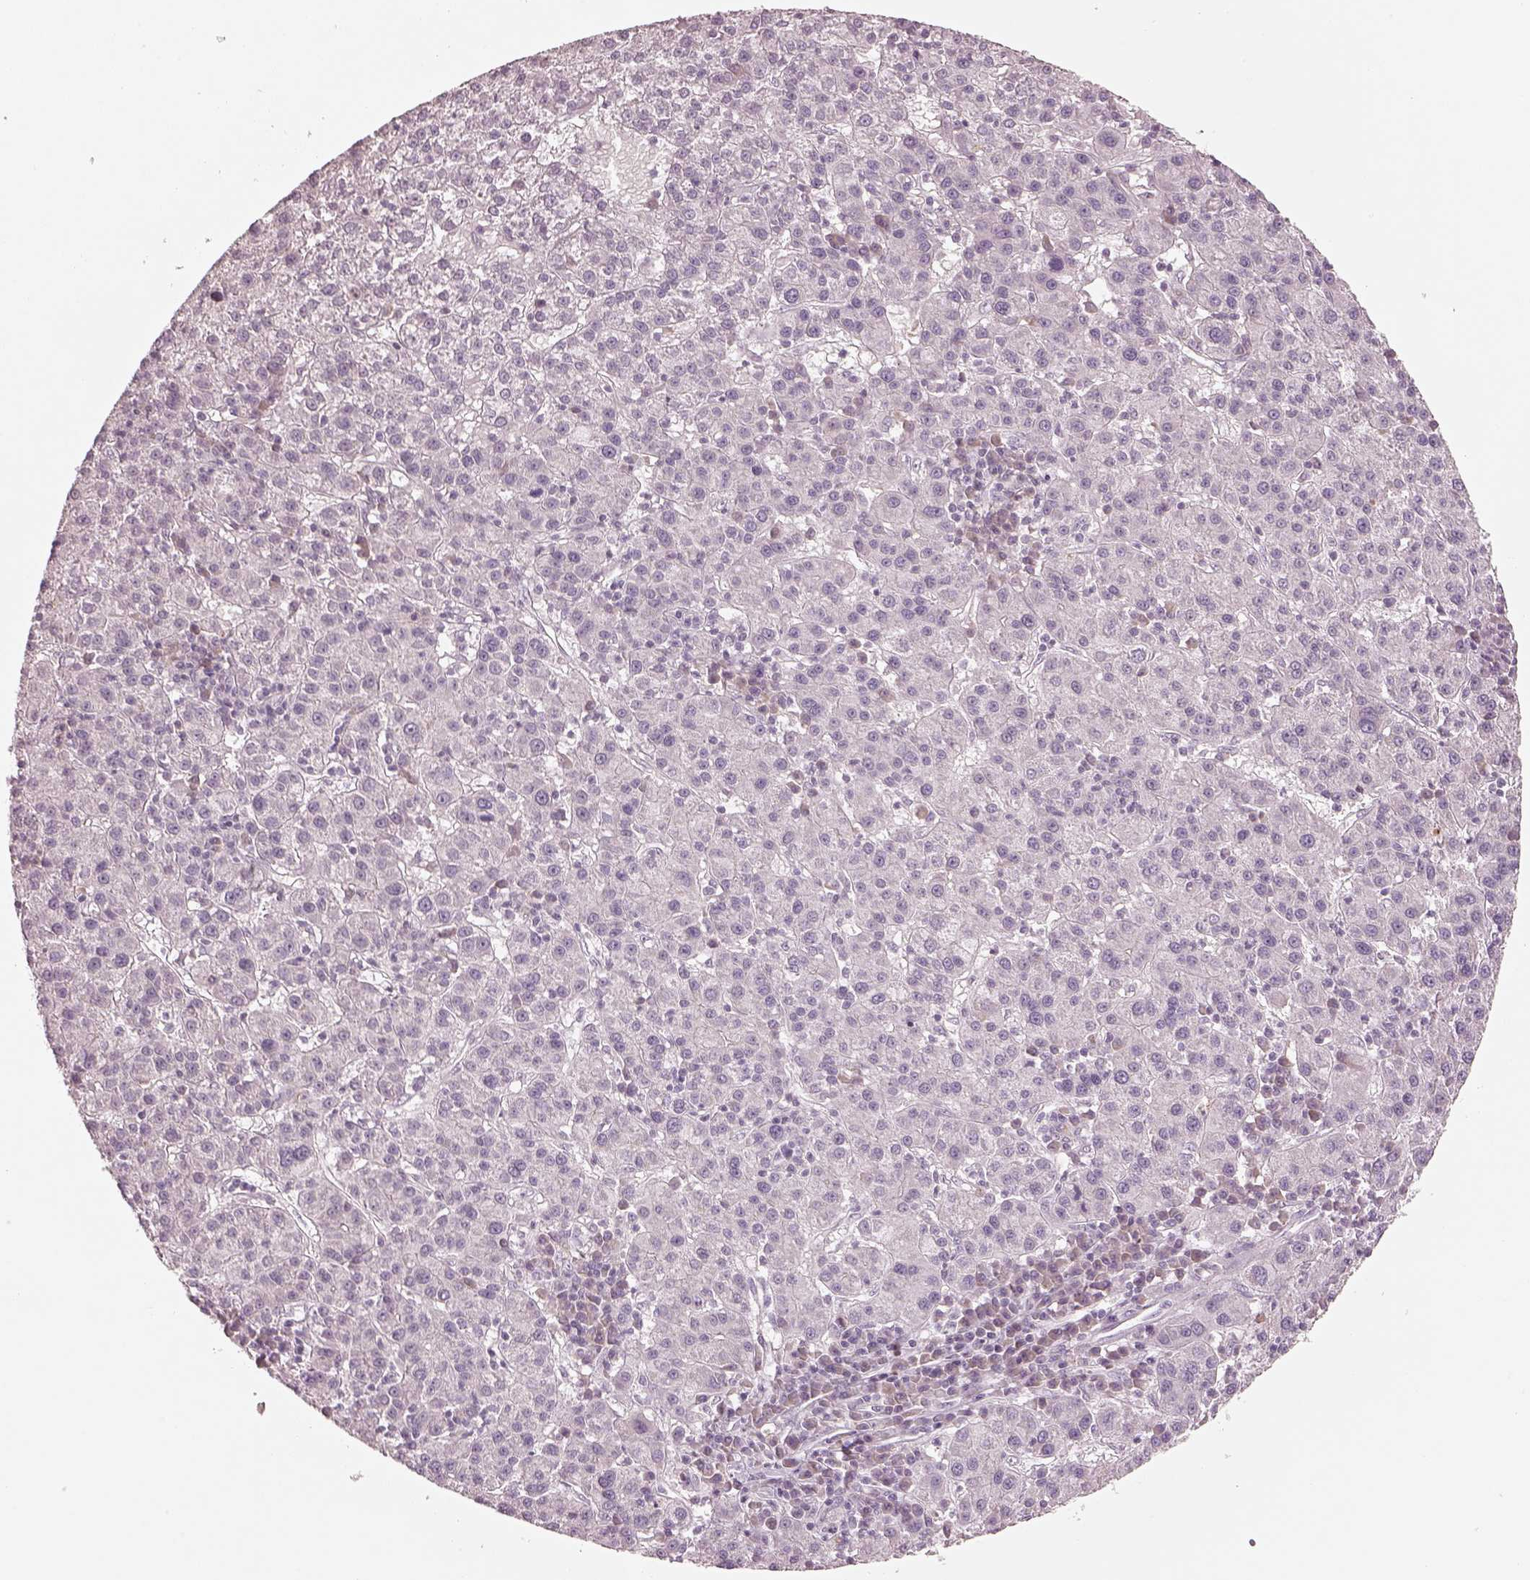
{"staining": {"intensity": "negative", "quantity": "none", "location": "none"}, "tissue": "liver cancer", "cell_type": "Tumor cells", "image_type": "cancer", "snomed": [{"axis": "morphology", "description": "Carcinoma, Hepatocellular, NOS"}, {"axis": "topography", "description": "Liver"}], "caption": "Tumor cells show no significant staining in liver hepatocellular carcinoma.", "gene": "SPATA6L", "patient": {"sex": "female", "age": 60}}